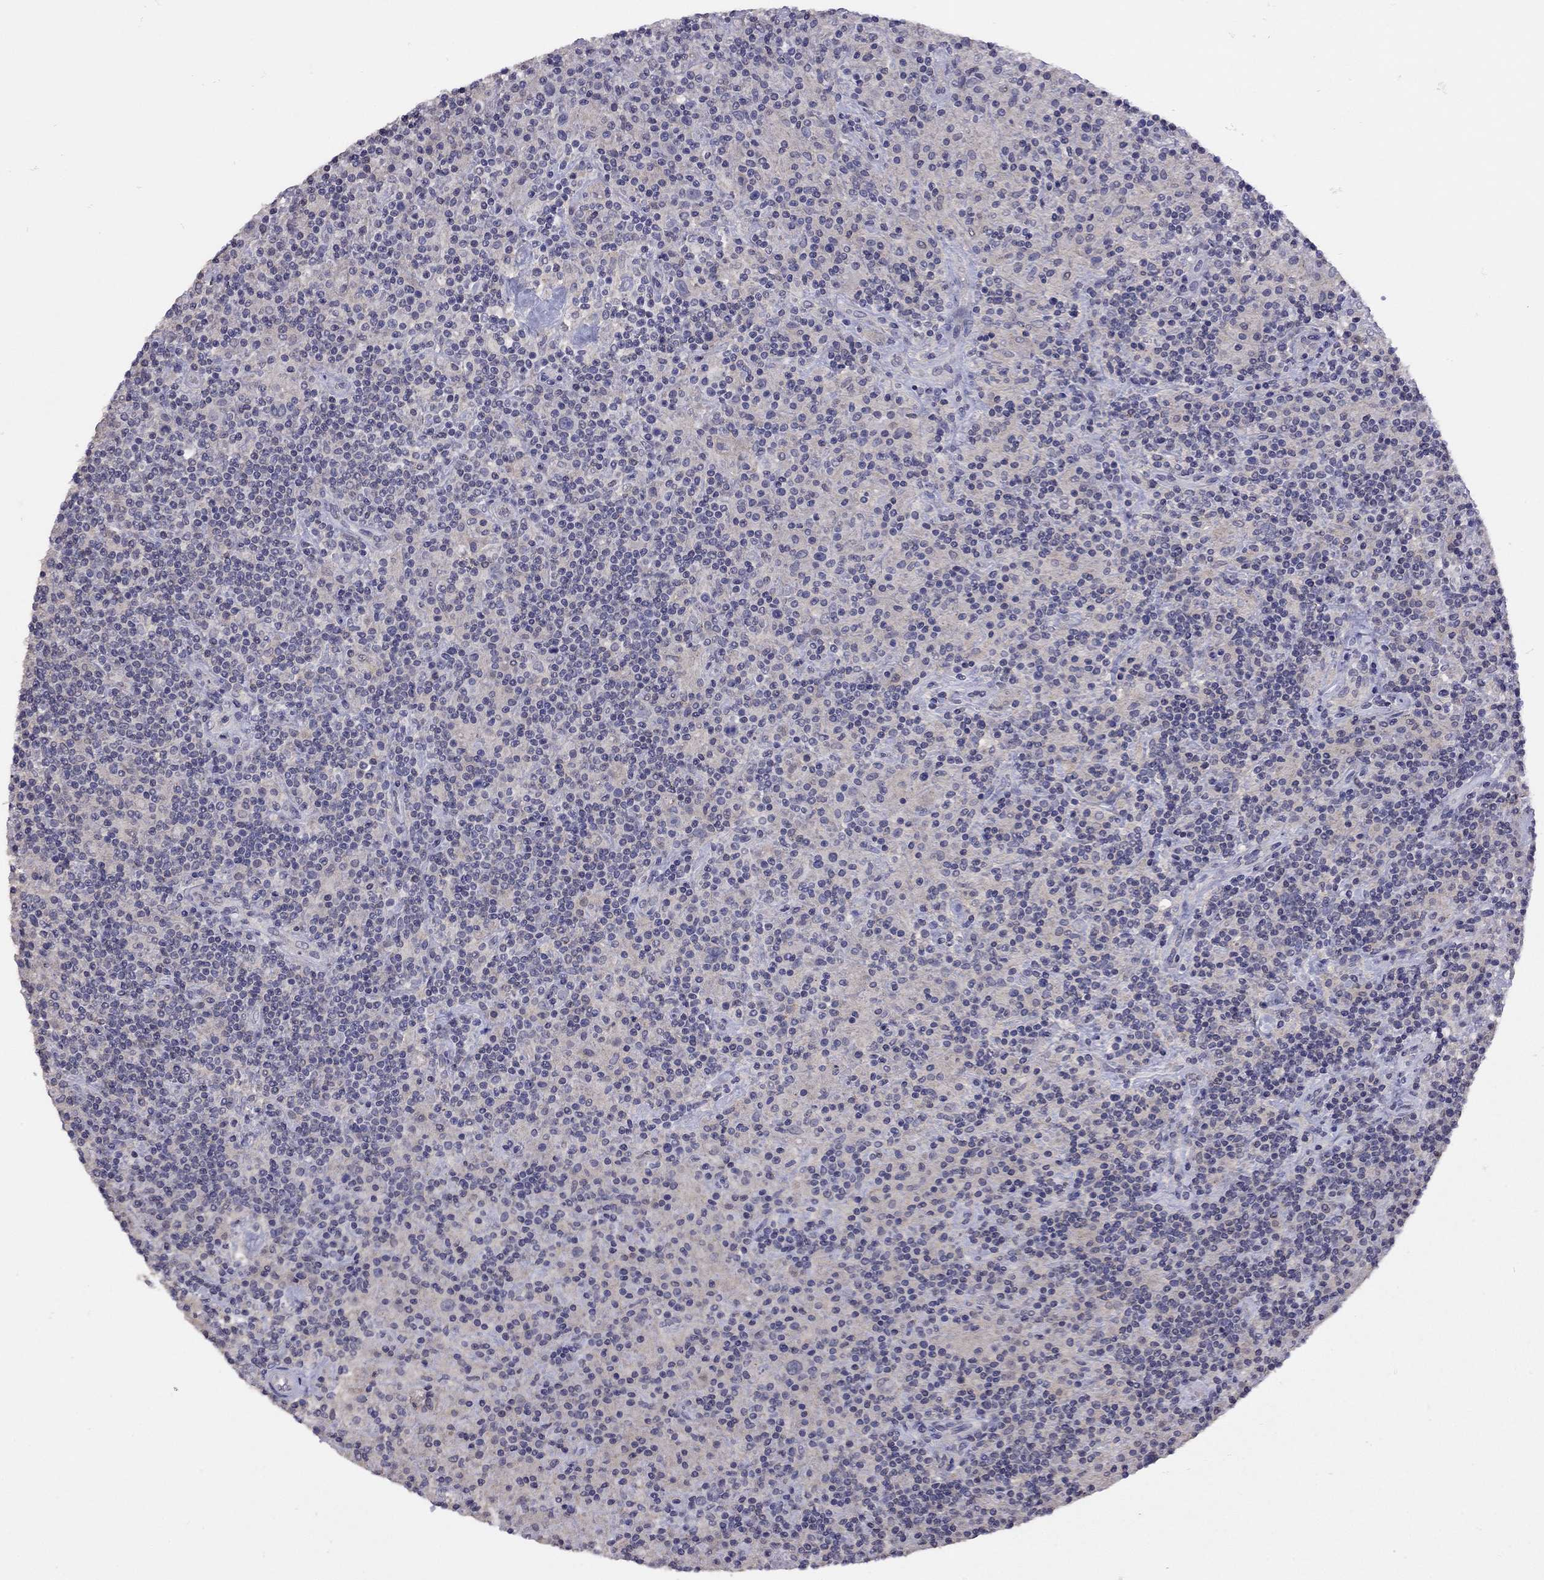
{"staining": {"intensity": "negative", "quantity": "none", "location": "none"}, "tissue": "lymphoma", "cell_type": "Tumor cells", "image_type": "cancer", "snomed": [{"axis": "morphology", "description": "Hodgkin's disease, NOS"}, {"axis": "topography", "description": "Lymph node"}], "caption": "This is a image of IHC staining of Hodgkin's disease, which shows no expression in tumor cells. Nuclei are stained in blue.", "gene": "RTP5", "patient": {"sex": "male", "age": 70}}